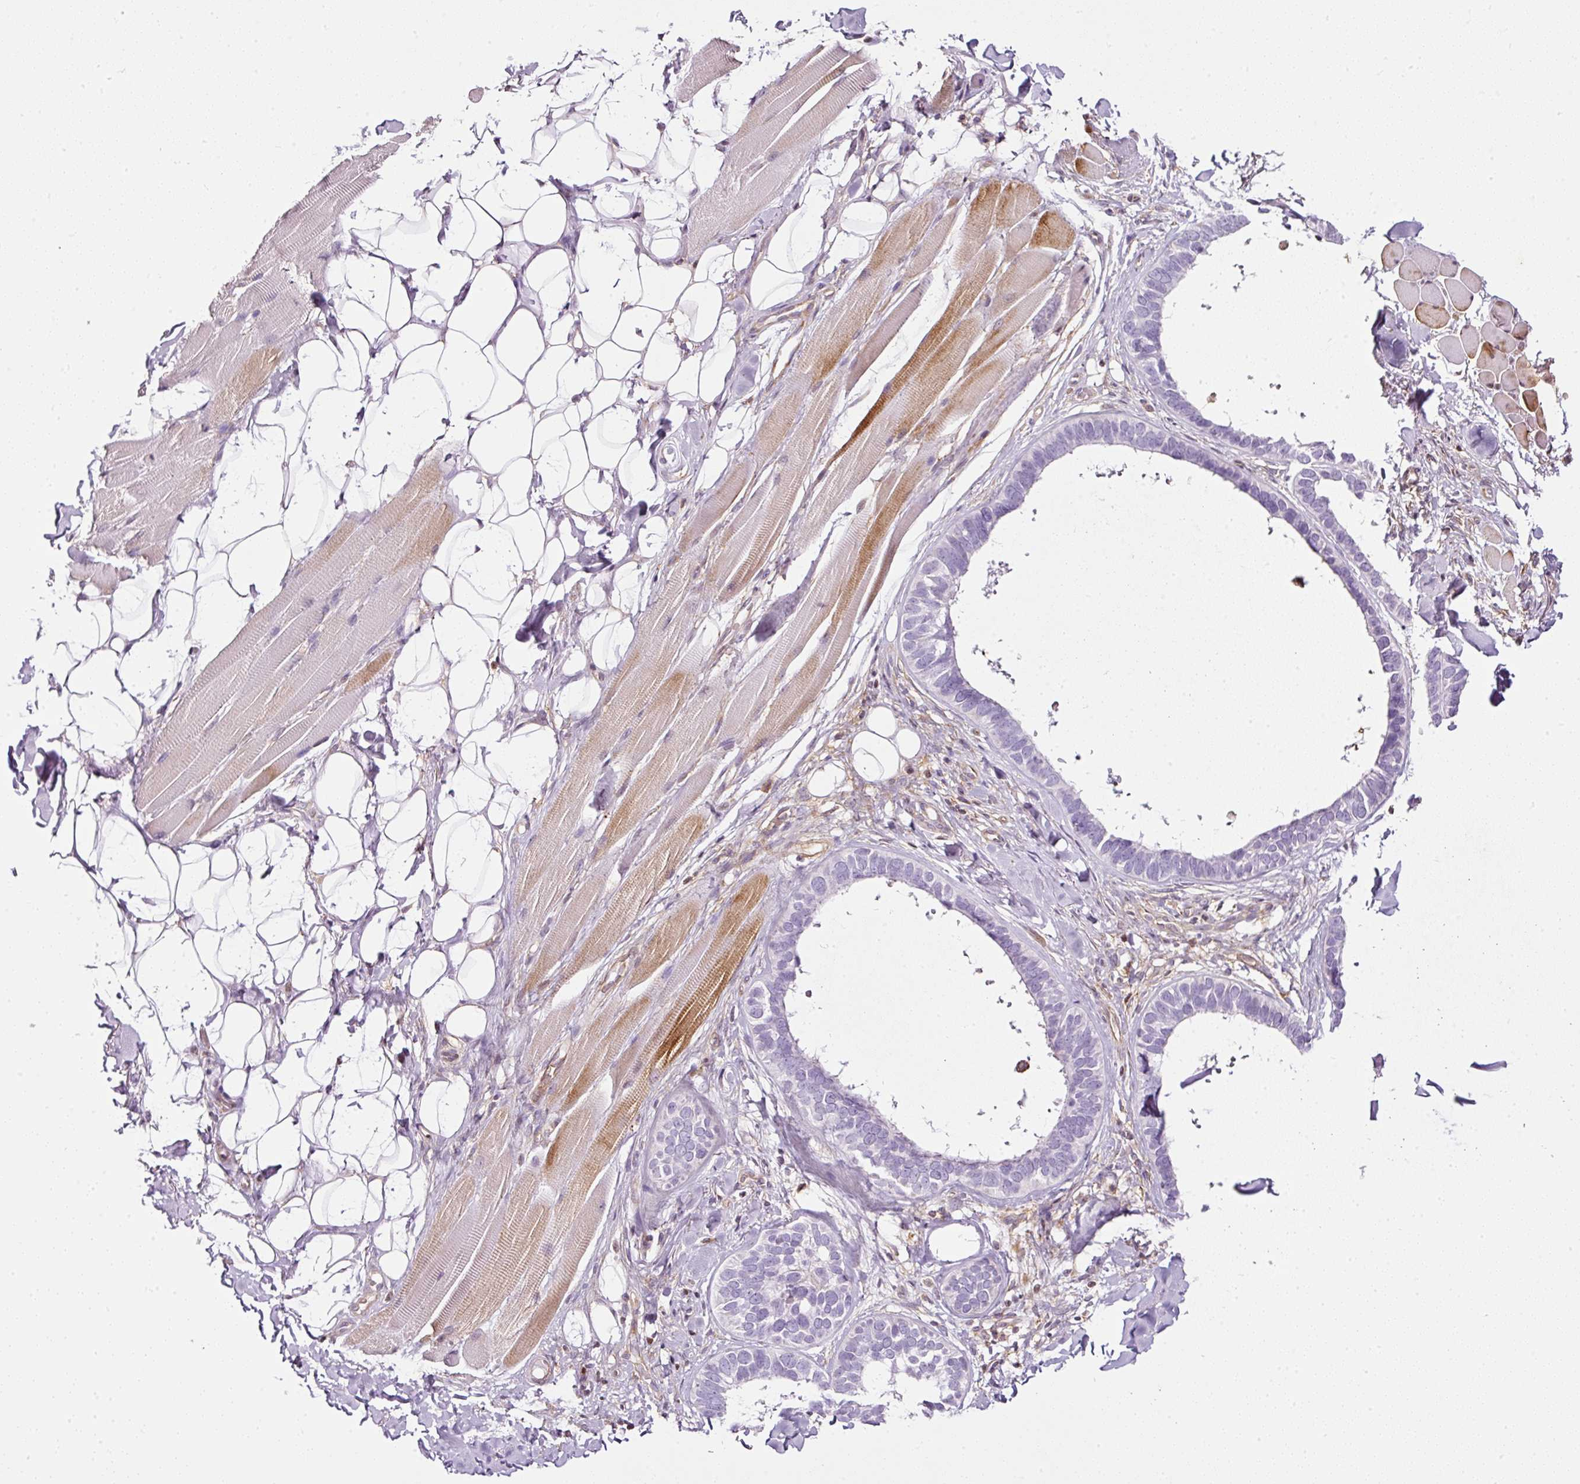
{"staining": {"intensity": "negative", "quantity": "none", "location": "none"}, "tissue": "skin cancer", "cell_type": "Tumor cells", "image_type": "cancer", "snomed": [{"axis": "morphology", "description": "Basal cell carcinoma"}, {"axis": "topography", "description": "Skin"}], "caption": "Immunohistochemistry (IHC) of skin cancer (basal cell carcinoma) demonstrates no staining in tumor cells. (DAB immunohistochemistry (IHC) visualized using brightfield microscopy, high magnification).", "gene": "SCNM1", "patient": {"sex": "male", "age": 62}}